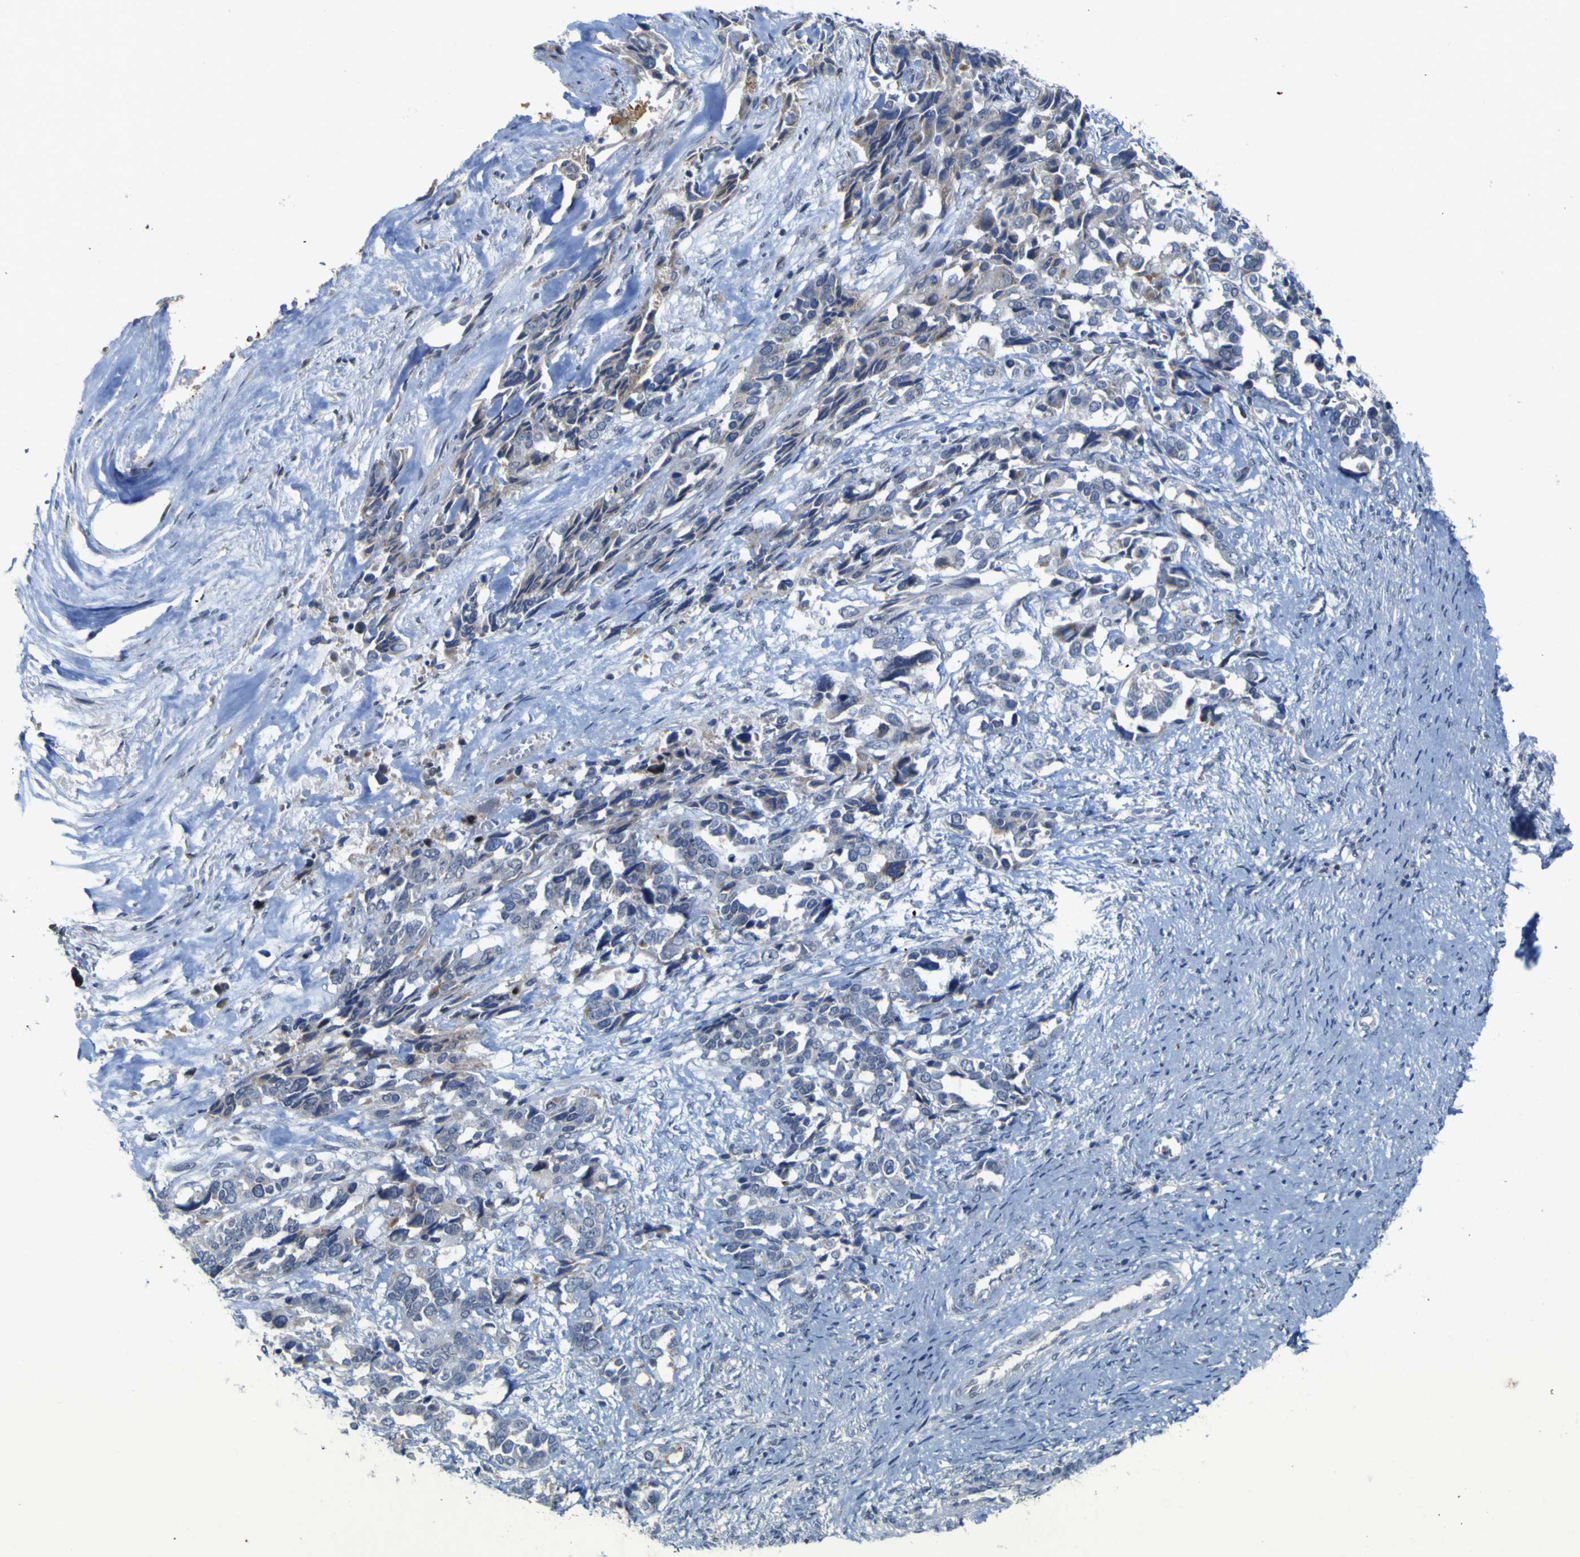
{"staining": {"intensity": "weak", "quantity": "<25%", "location": "cytoplasmic/membranous"}, "tissue": "ovarian cancer", "cell_type": "Tumor cells", "image_type": "cancer", "snomed": [{"axis": "morphology", "description": "Cystadenocarcinoma, serous, NOS"}, {"axis": "topography", "description": "Ovary"}], "caption": "This is an immunohistochemistry (IHC) micrograph of human ovarian cancer (serous cystadenocarcinoma). There is no staining in tumor cells.", "gene": "NAV1", "patient": {"sex": "female", "age": 44}}